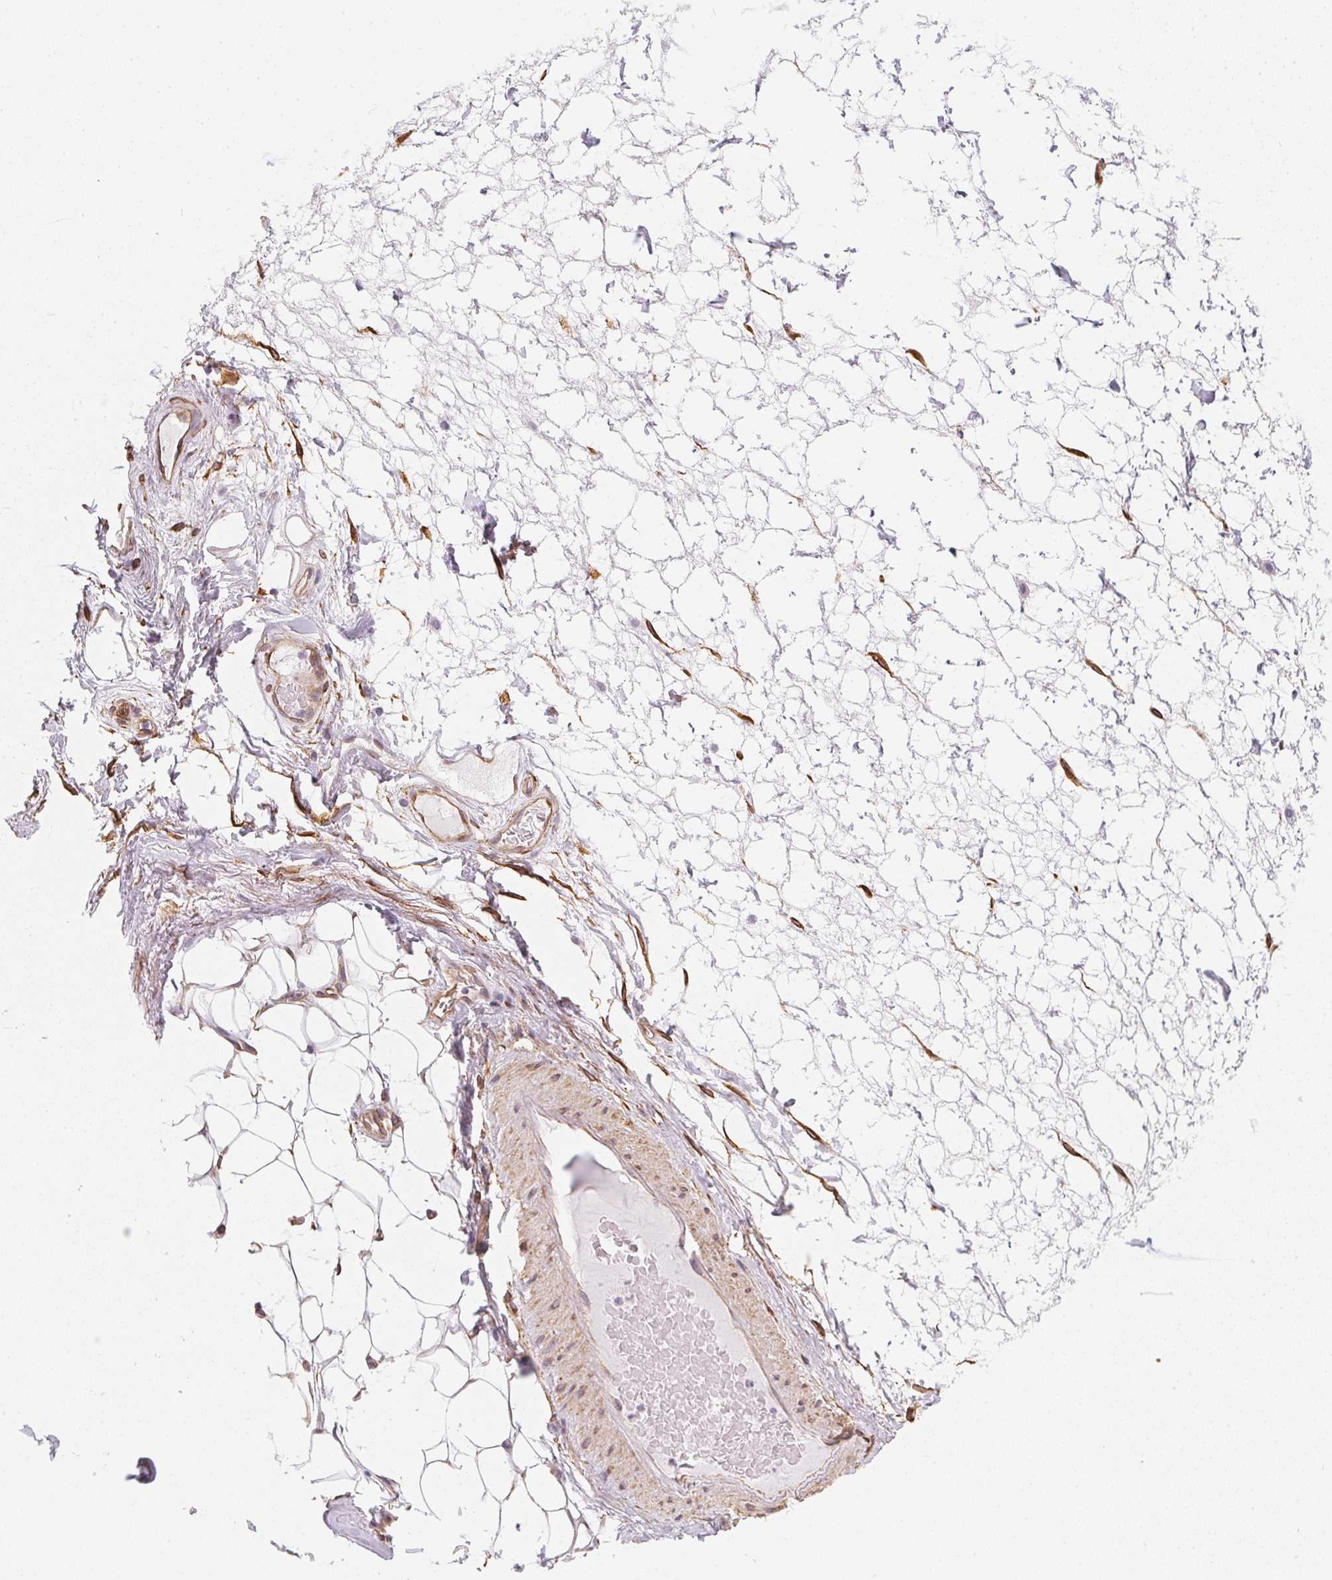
{"staining": {"intensity": "negative", "quantity": "none", "location": "none"}, "tissue": "adipose tissue", "cell_type": "Adipocytes", "image_type": "normal", "snomed": [{"axis": "morphology", "description": "Normal tissue, NOS"}, {"axis": "topography", "description": "Lymph node"}, {"axis": "topography", "description": "Cartilage tissue"}, {"axis": "topography", "description": "Nasopharynx"}], "caption": "Adipocytes show no significant expression in normal adipose tissue.", "gene": "RSBN1", "patient": {"sex": "male", "age": 63}}